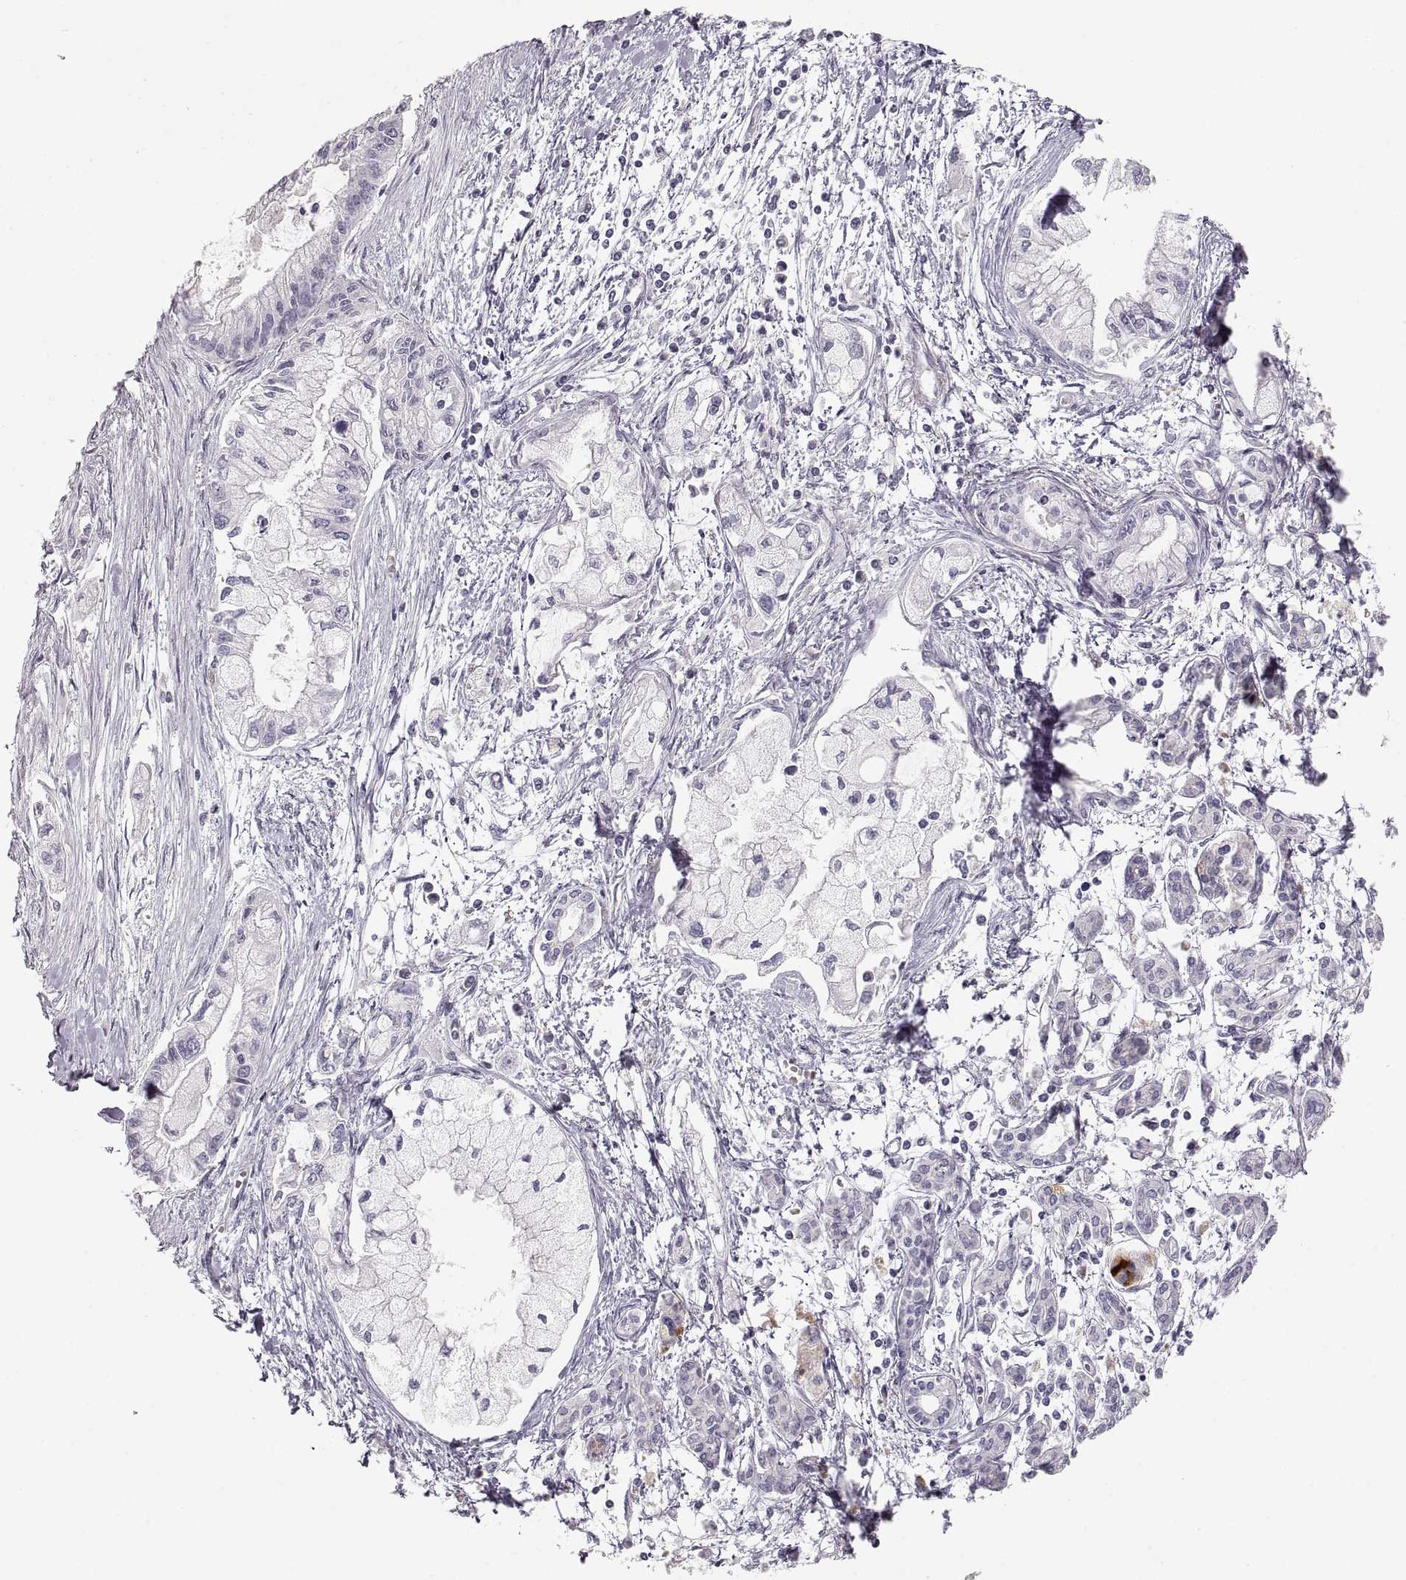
{"staining": {"intensity": "negative", "quantity": "none", "location": "none"}, "tissue": "pancreatic cancer", "cell_type": "Tumor cells", "image_type": "cancer", "snomed": [{"axis": "morphology", "description": "Adenocarcinoma, NOS"}, {"axis": "topography", "description": "Pancreas"}], "caption": "Immunohistochemistry (IHC) micrograph of human adenocarcinoma (pancreatic) stained for a protein (brown), which shows no positivity in tumor cells.", "gene": "PCSK2", "patient": {"sex": "male", "age": 54}}